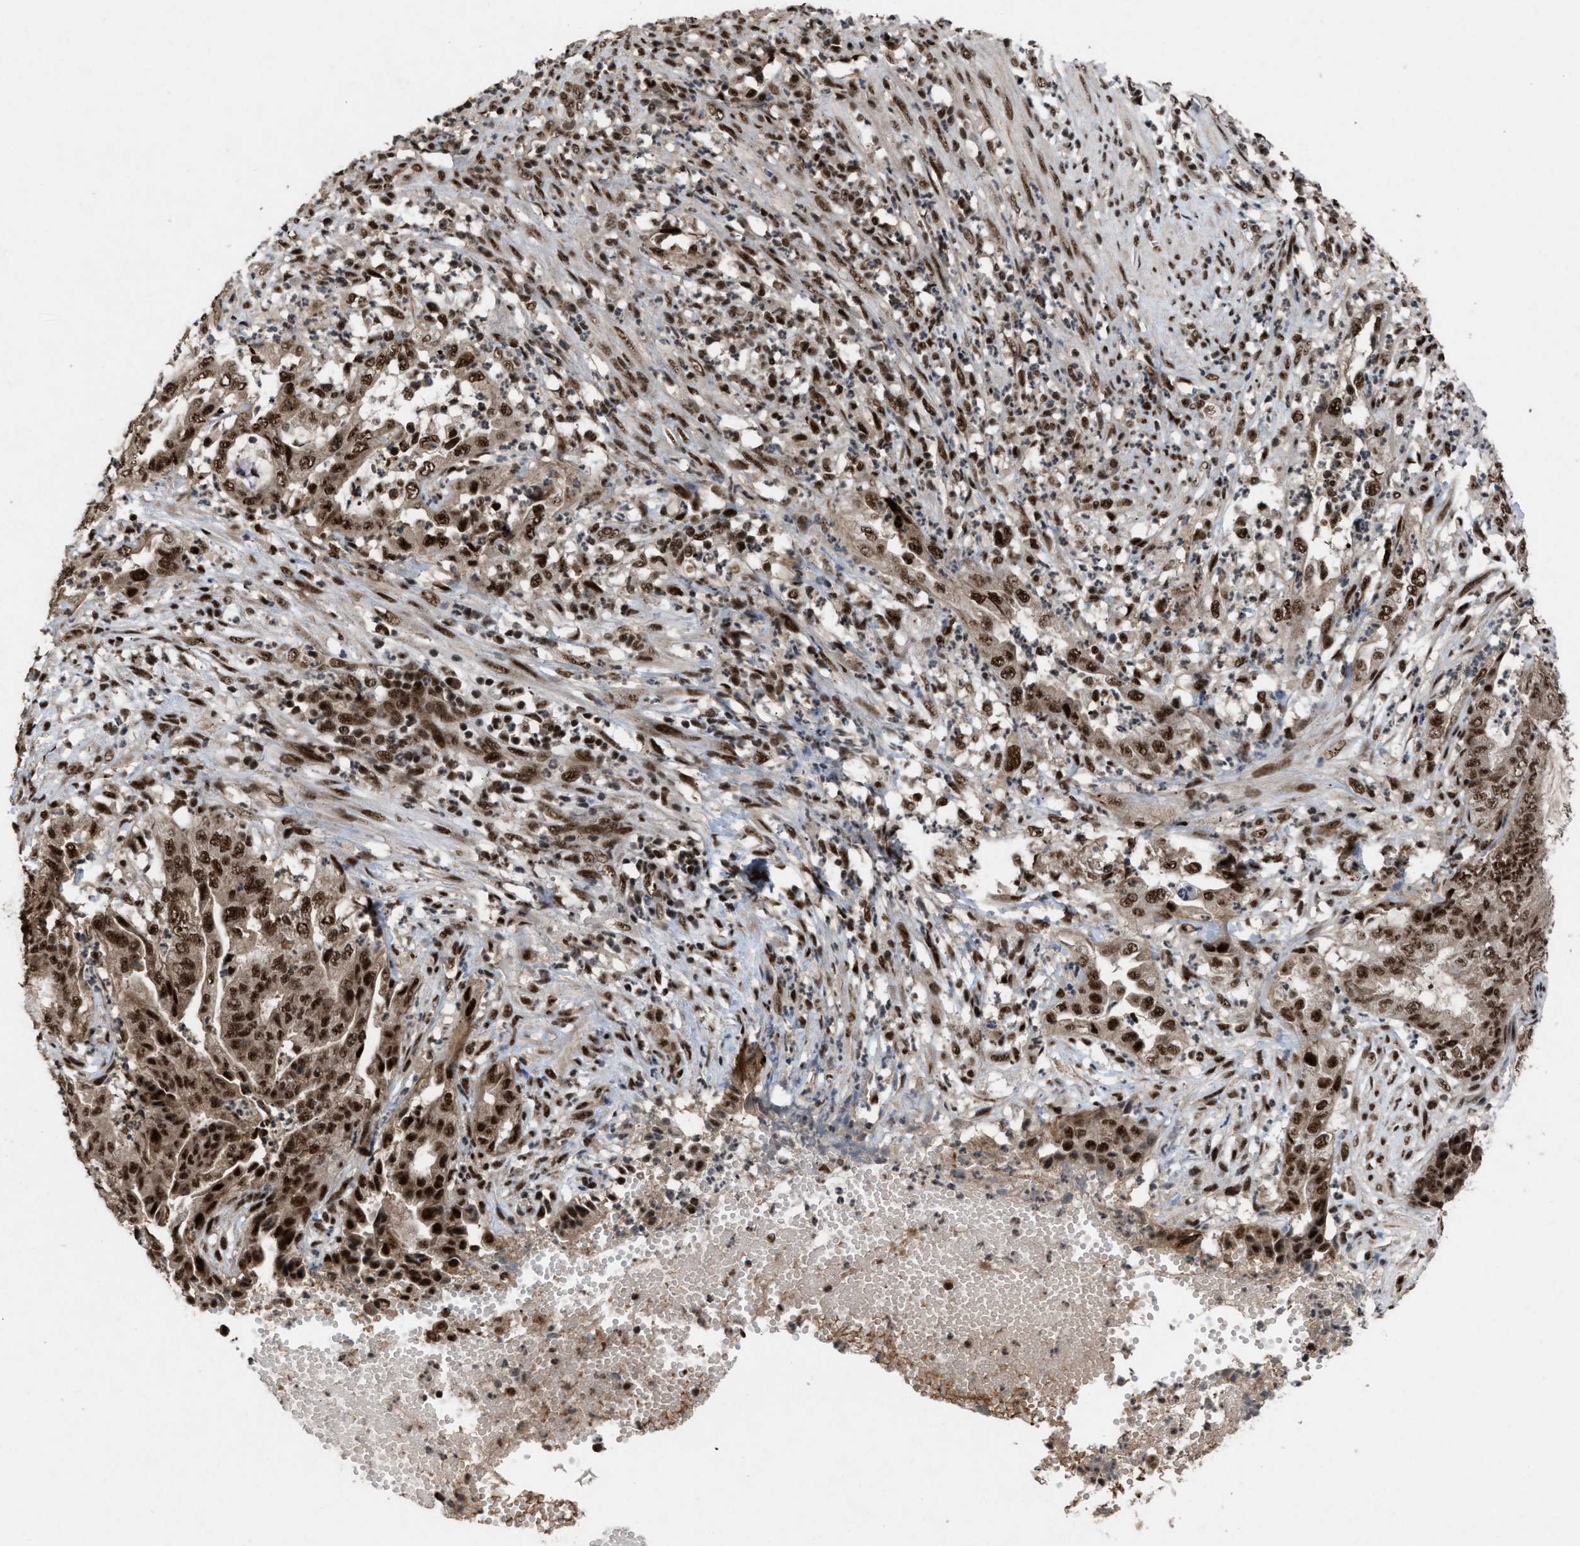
{"staining": {"intensity": "strong", "quantity": ">75%", "location": "cytoplasmic/membranous,nuclear"}, "tissue": "endometrial cancer", "cell_type": "Tumor cells", "image_type": "cancer", "snomed": [{"axis": "morphology", "description": "Adenocarcinoma, NOS"}, {"axis": "topography", "description": "Endometrium"}], "caption": "IHC image of endometrial cancer stained for a protein (brown), which exhibits high levels of strong cytoplasmic/membranous and nuclear expression in approximately >75% of tumor cells.", "gene": "PRPF4", "patient": {"sex": "female", "age": 51}}